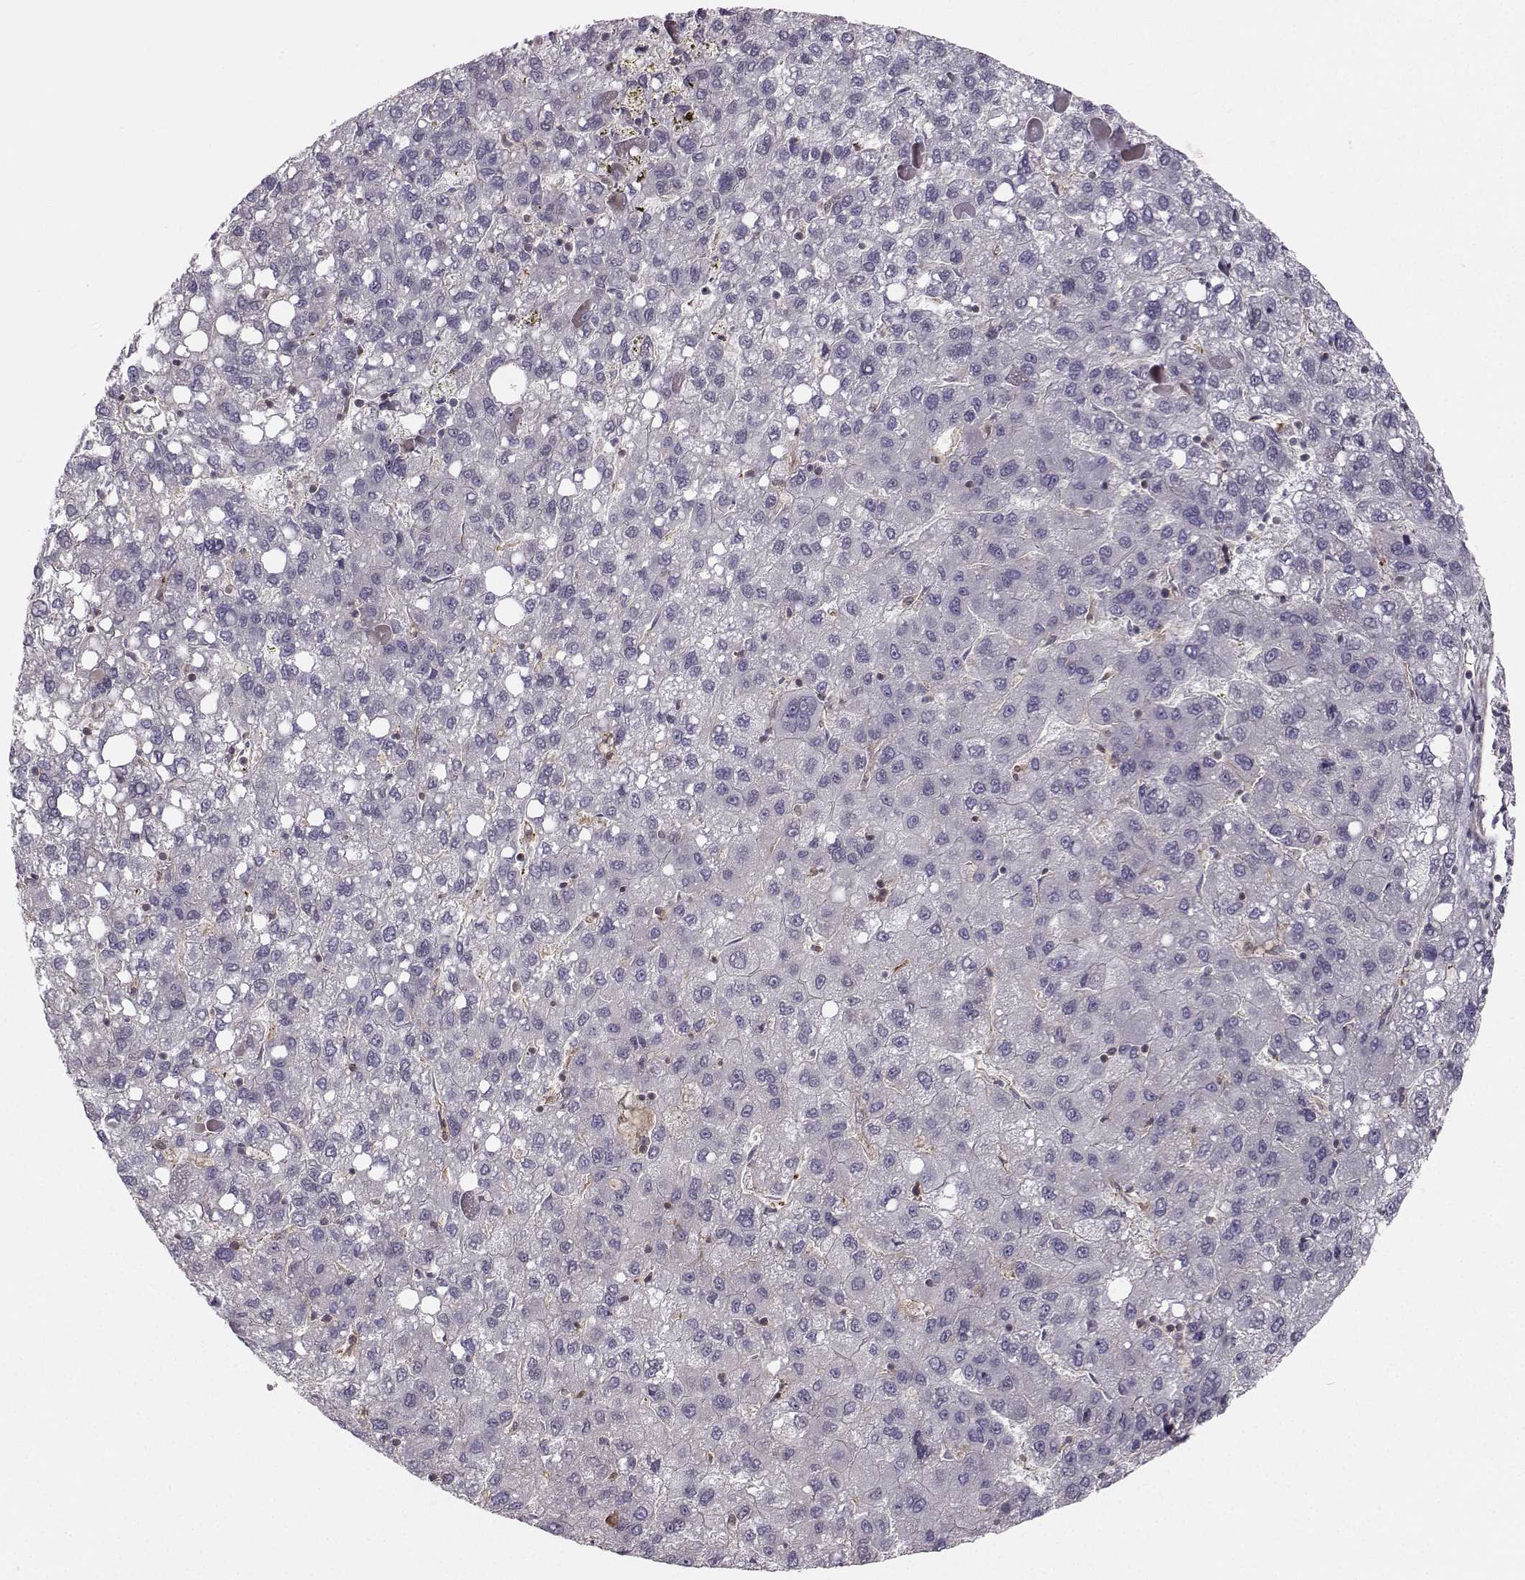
{"staining": {"intensity": "negative", "quantity": "none", "location": "none"}, "tissue": "liver cancer", "cell_type": "Tumor cells", "image_type": "cancer", "snomed": [{"axis": "morphology", "description": "Carcinoma, Hepatocellular, NOS"}, {"axis": "topography", "description": "Liver"}], "caption": "Immunohistochemical staining of human liver hepatocellular carcinoma reveals no significant staining in tumor cells.", "gene": "ASB16", "patient": {"sex": "female", "age": 82}}